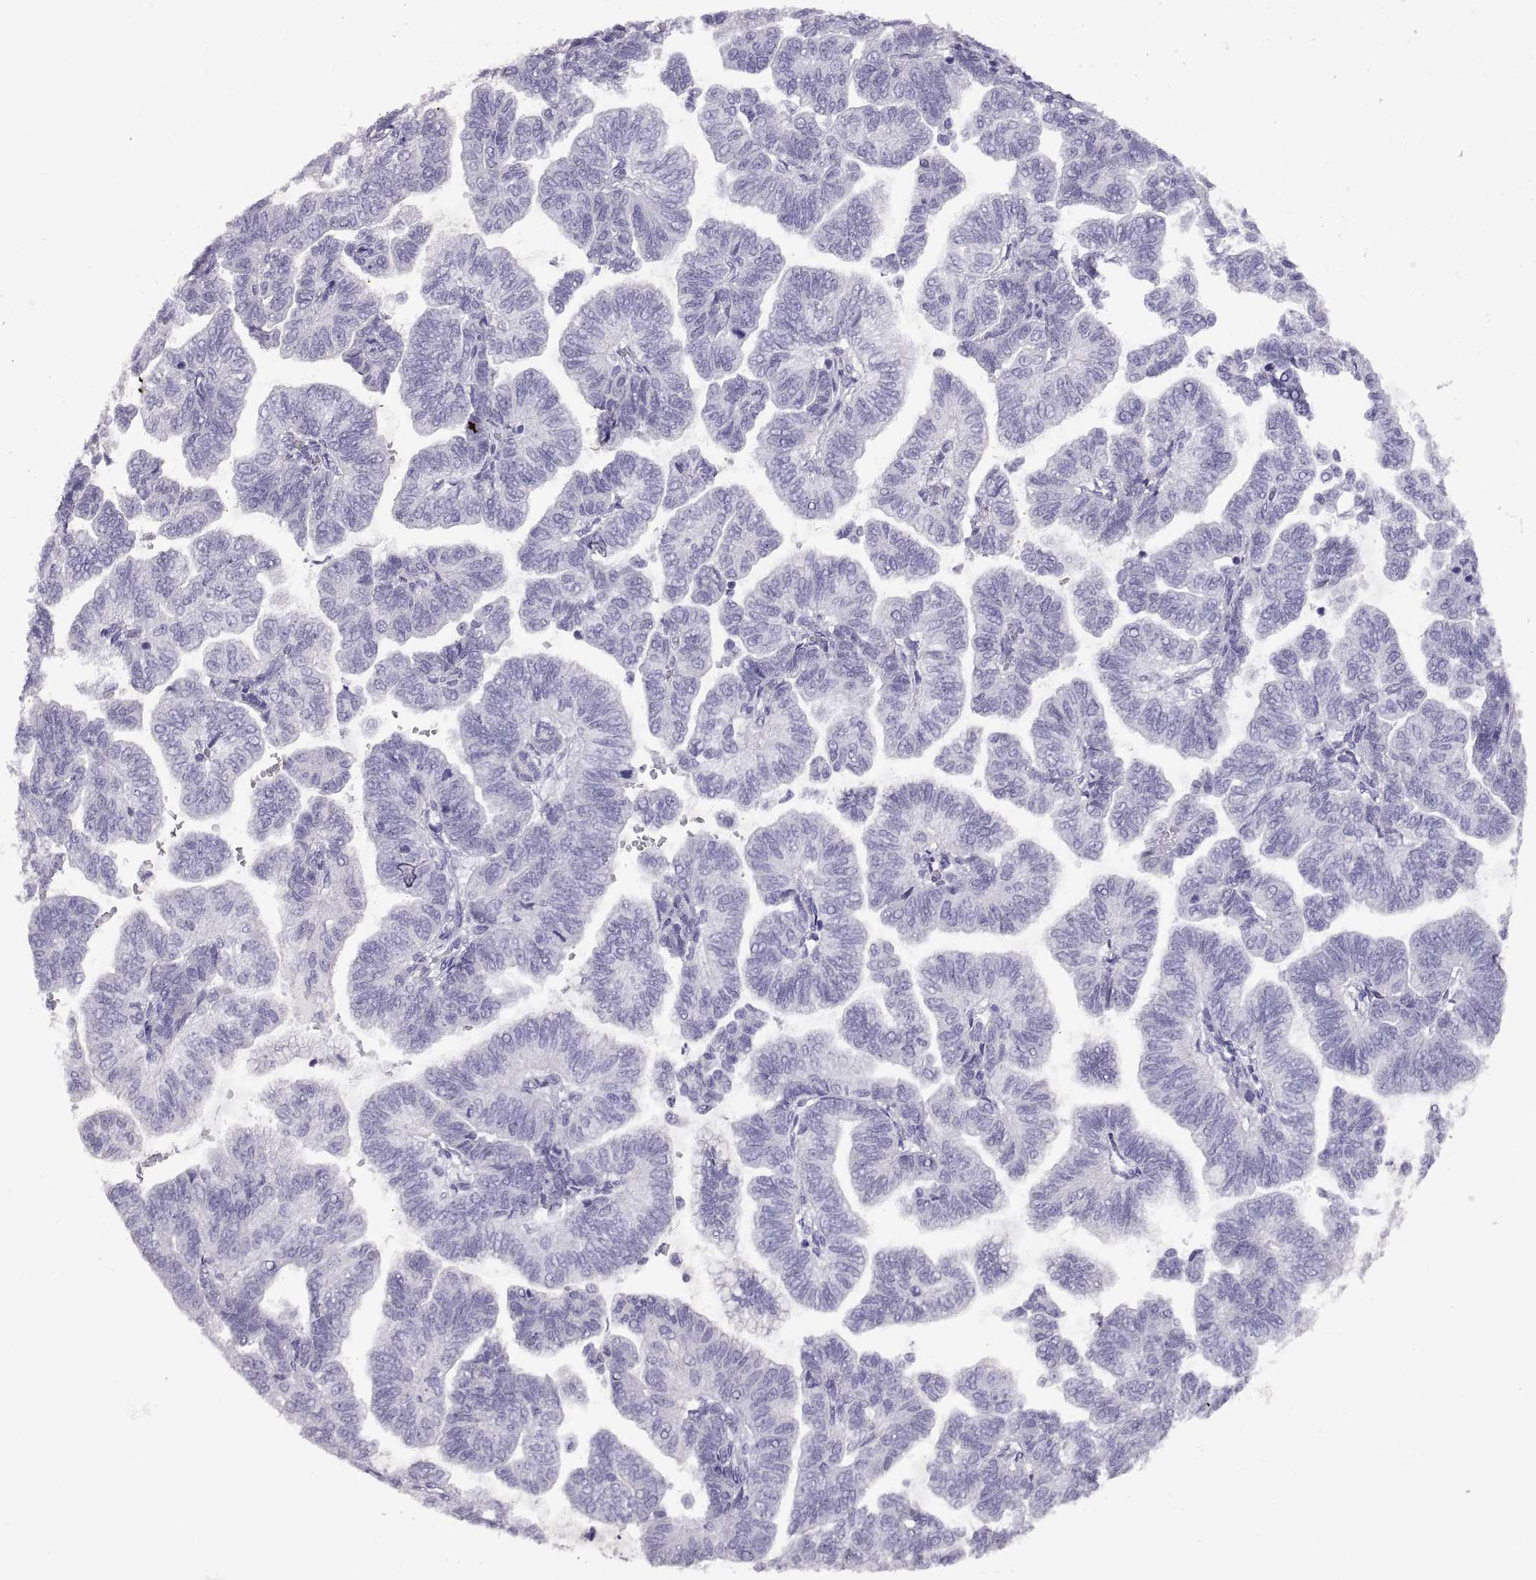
{"staining": {"intensity": "negative", "quantity": "none", "location": "none"}, "tissue": "stomach cancer", "cell_type": "Tumor cells", "image_type": "cancer", "snomed": [{"axis": "morphology", "description": "Adenocarcinoma, NOS"}, {"axis": "topography", "description": "Stomach"}], "caption": "Histopathology image shows no significant protein positivity in tumor cells of stomach adenocarcinoma.", "gene": "RGS20", "patient": {"sex": "male", "age": 83}}